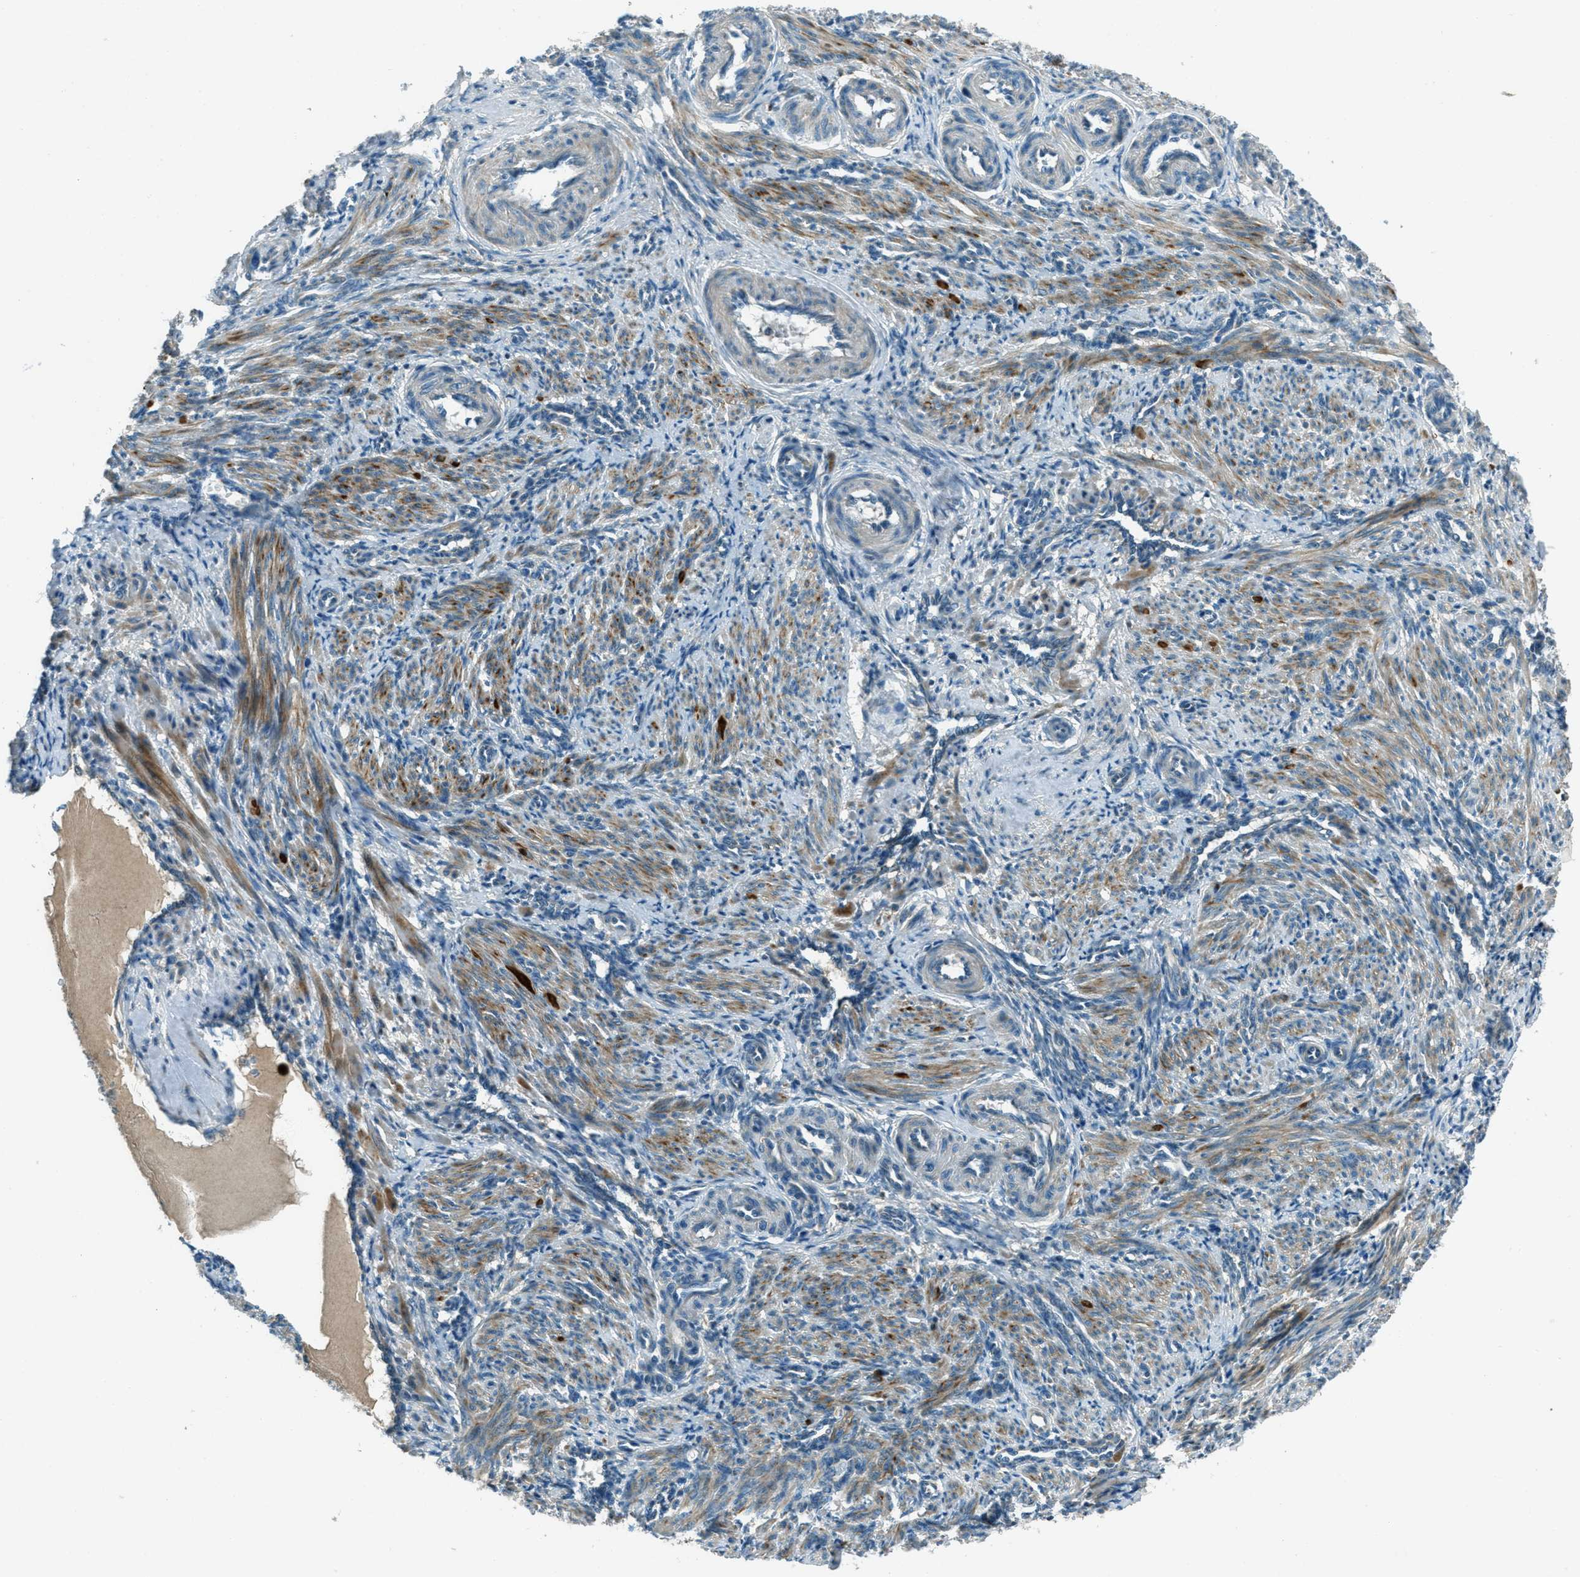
{"staining": {"intensity": "moderate", "quantity": ">75%", "location": "cytoplasmic/membranous"}, "tissue": "smooth muscle", "cell_type": "Smooth muscle cells", "image_type": "normal", "snomed": [{"axis": "morphology", "description": "Normal tissue, NOS"}, {"axis": "topography", "description": "Endometrium"}], "caption": "High-magnification brightfield microscopy of unremarkable smooth muscle stained with DAB (3,3'-diaminobenzidine) (brown) and counterstained with hematoxylin (blue). smooth muscle cells exhibit moderate cytoplasmic/membranous staining is present in approximately>75% of cells.", "gene": "FAR1", "patient": {"sex": "female", "age": 33}}